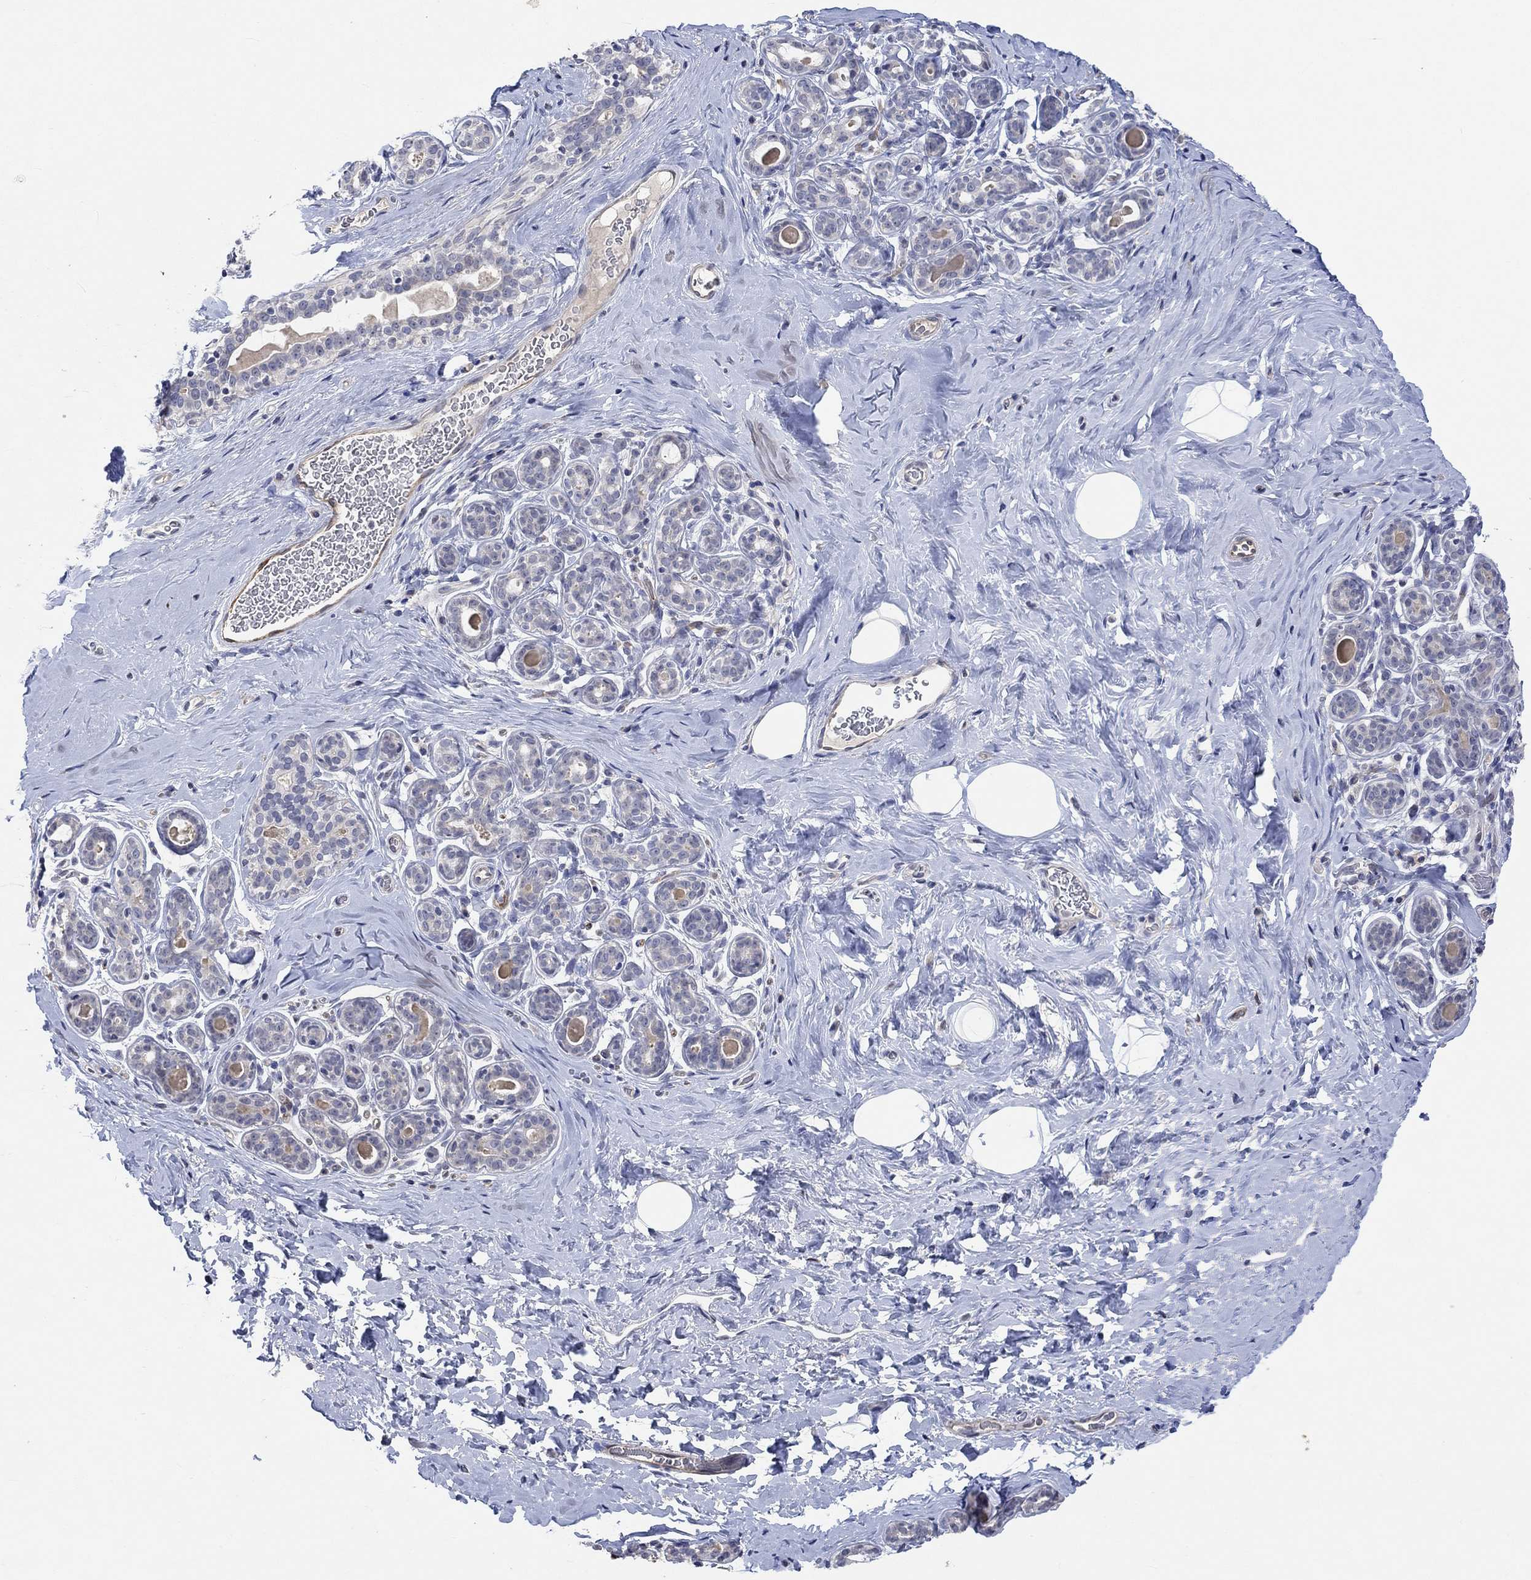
{"staining": {"intensity": "negative", "quantity": "none", "location": "none"}, "tissue": "breast", "cell_type": "Adipocytes", "image_type": "normal", "snomed": [{"axis": "morphology", "description": "Normal tissue, NOS"}, {"axis": "topography", "description": "Skin"}, {"axis": "topography", "description": "Breast"}], "caption": "High magnification brightfield microscopy of unremarkable breast stained with DAB (3,3'-diaminobenzidine) (brown) and counterstained with hematoxylin (blue): adipocytes show no significant staining. (Immunohistochemistry, brightfield microscopy, high magnification).", "gene": "TGM2", "patient": {"sex": "female", "age": 43}}